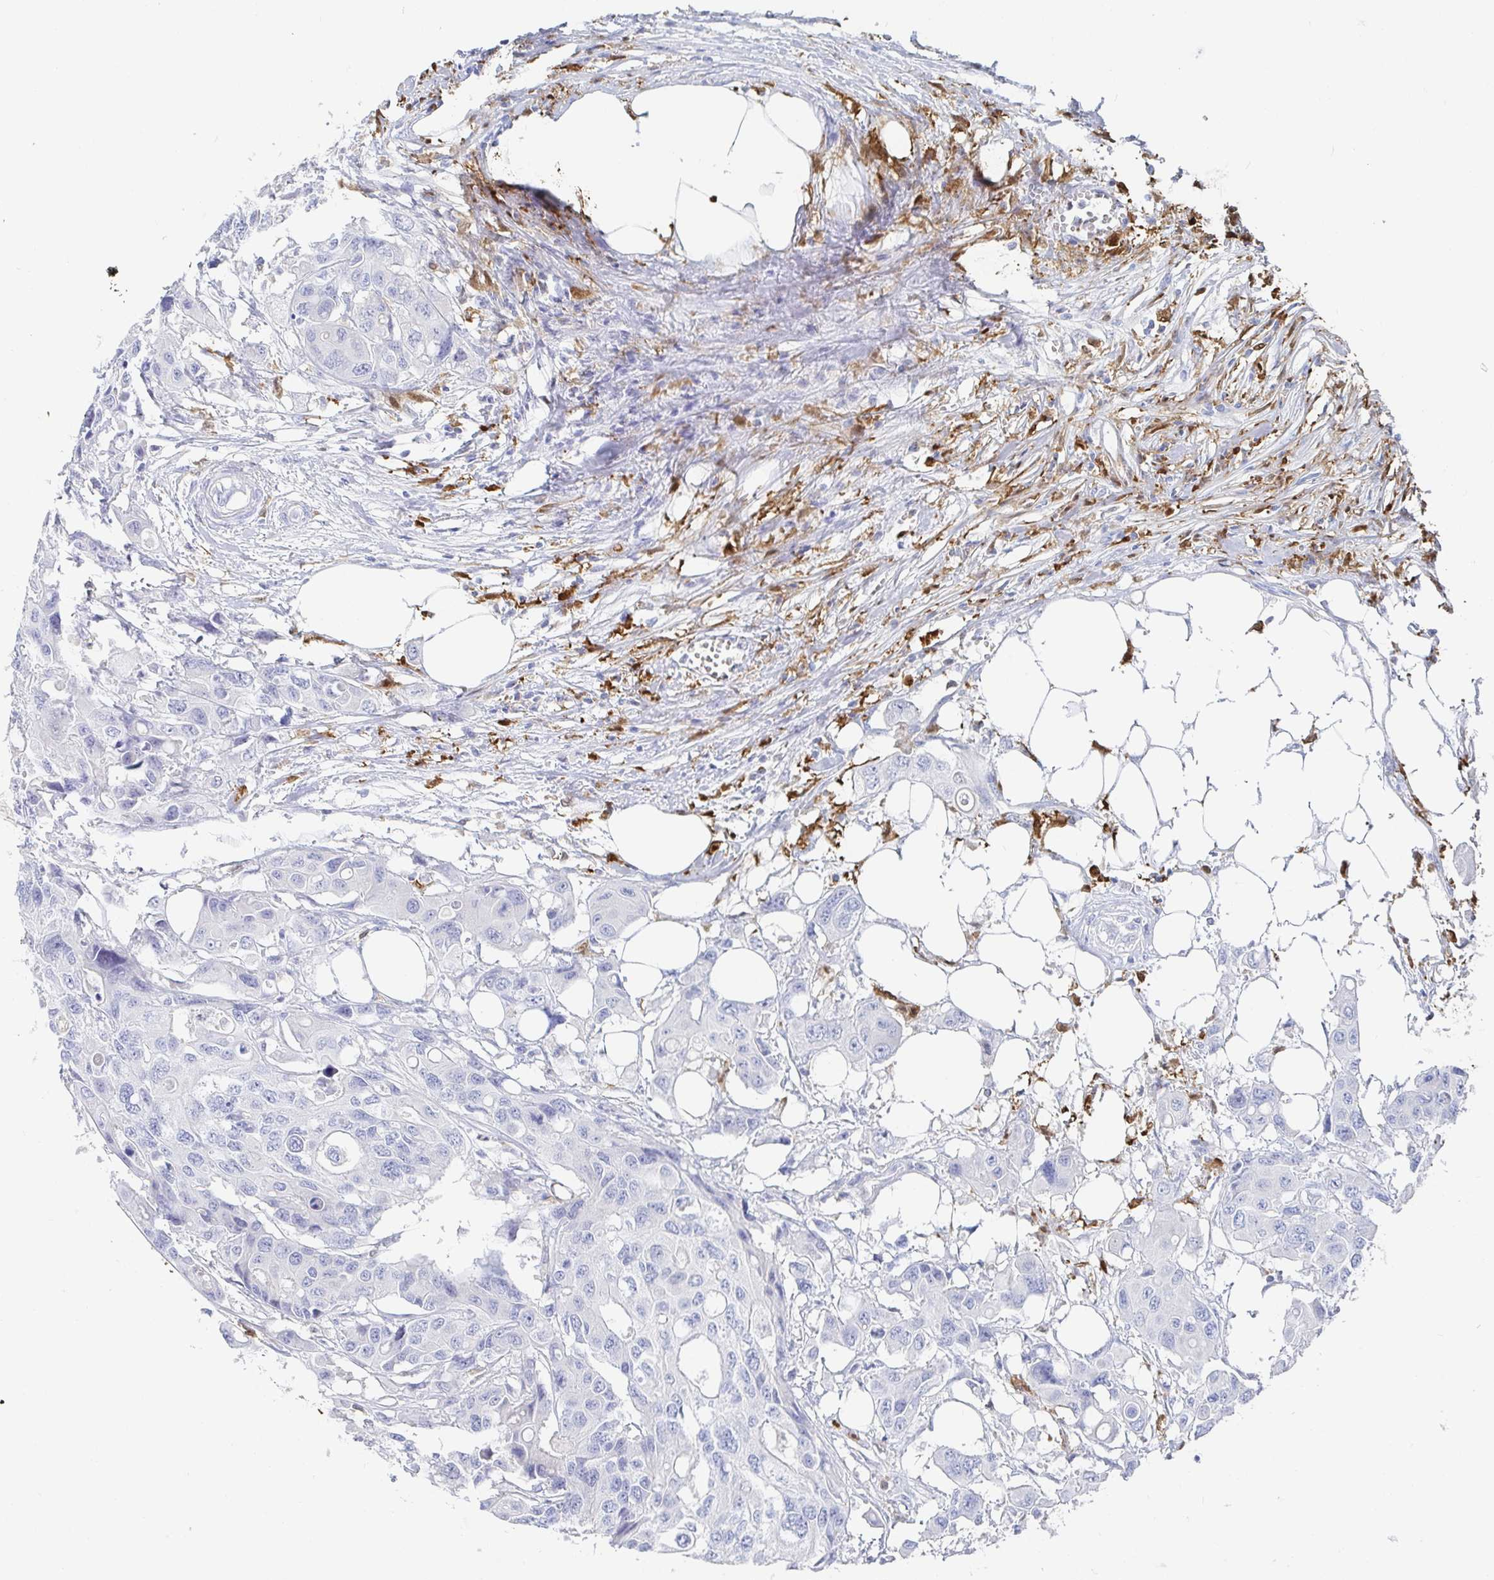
{"staining": {"intensity": "negative", "quantity": "none", "location": "none"}, "tissue": "colorectal cancer", "cell_type": "Tumor cells", "image_type": "cancer", "snomed": [{"axis": "morphology", "description": "Adenocarcinoma, NOS"}, {"axis": "topography", "description": "Colon"}], "caption": "An immunohistochemistry (IHC) photomicrograph of adenocarcinoma (colorectal) is shown. There is no staining in tumor cells of adenocarcinoma (colorectal). The staining was performed using DAB (3,3'-diaminobenzidine) to visualize the protein expression in brown, while the nuclei were stained in blue with hematoxylin (Magnification: 20x).", "gene": "OR2A4", "patient": {"sex": "male", "age": 77}}